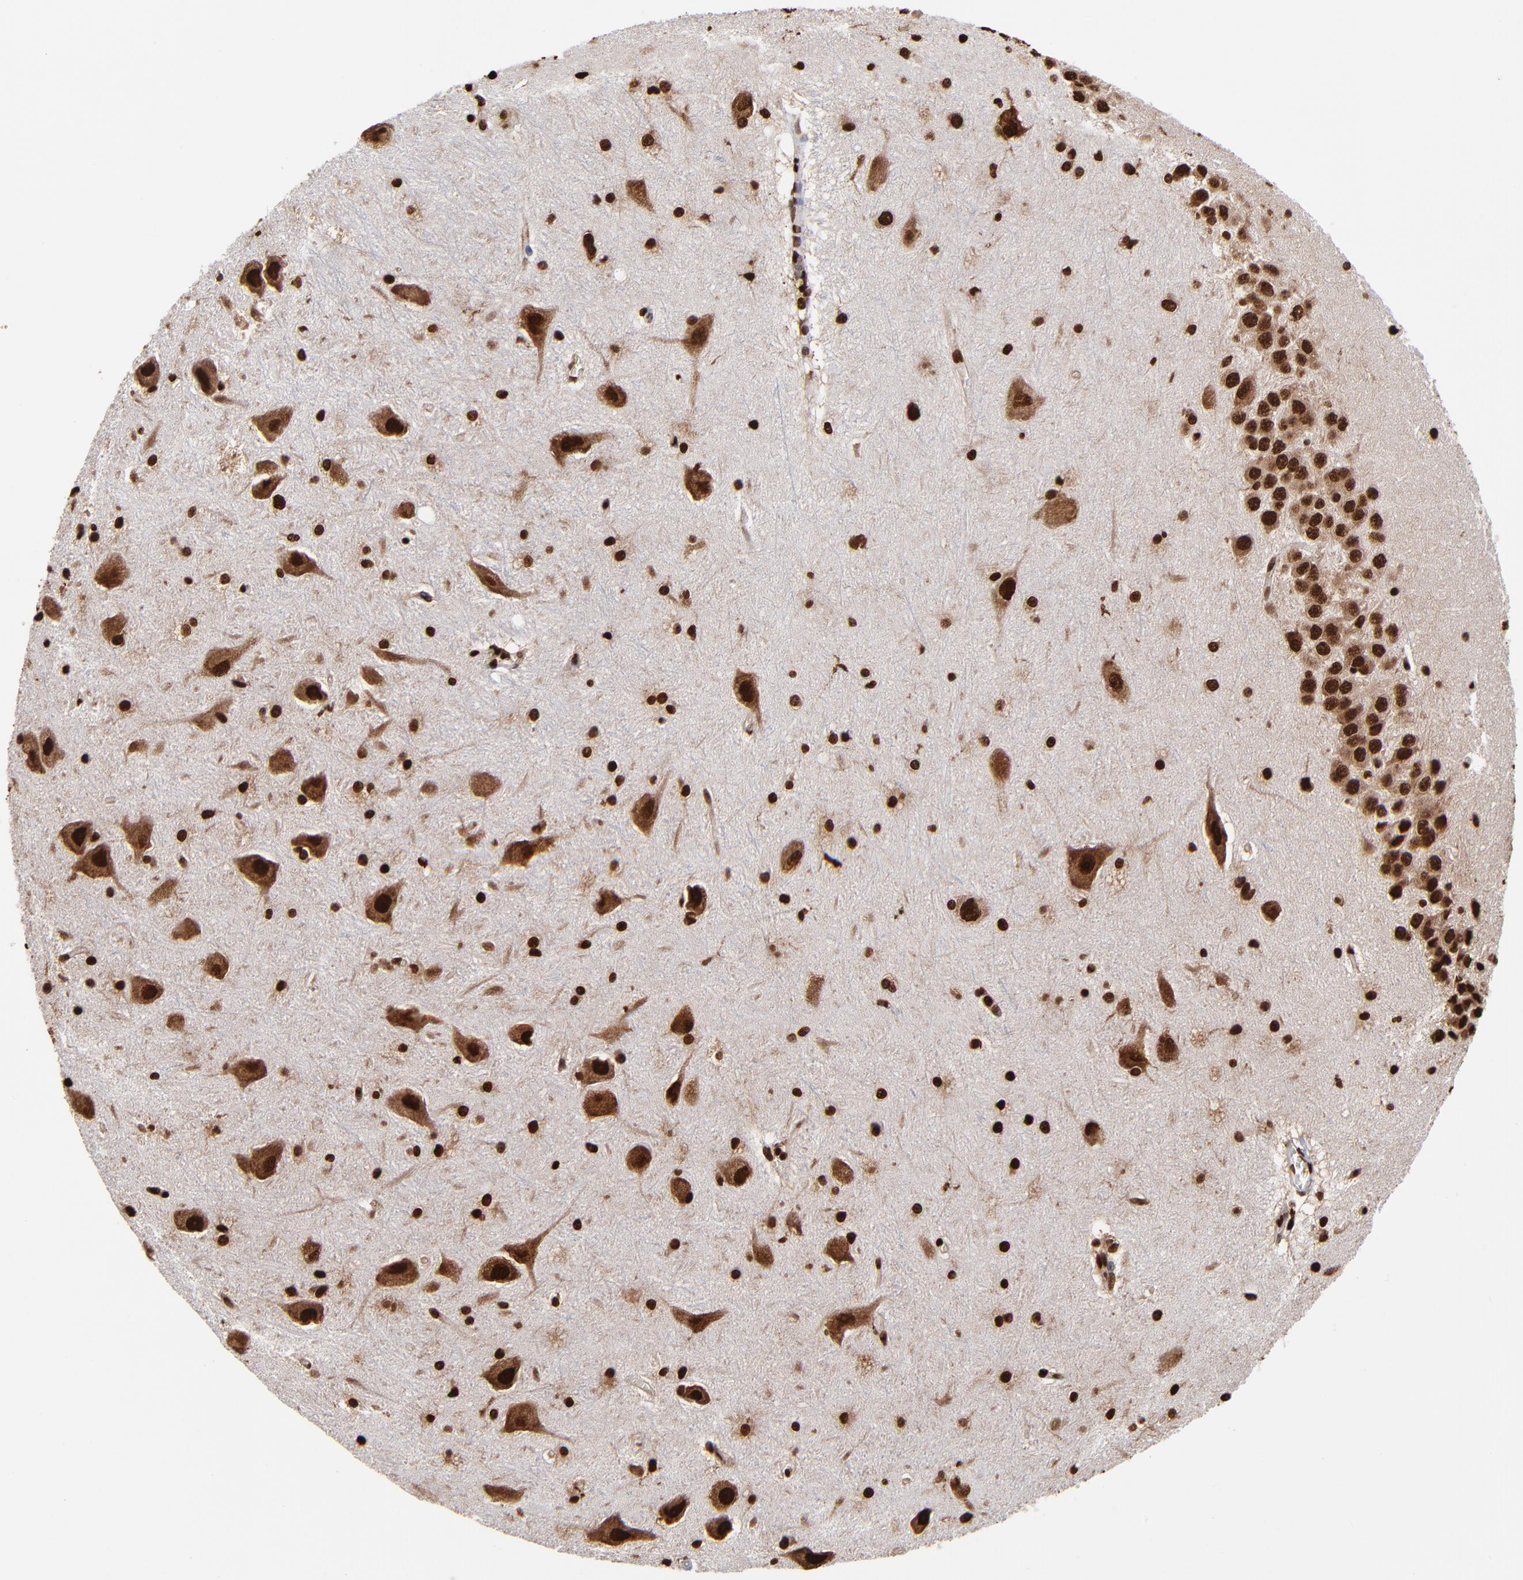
{"staining": {"intensity": "strong", "quantity": ">75%", "location": "nuclear"}, "tissue": "hippocampus", "cell_type": "Glial cells", "image_type": "normal", "snomed": [{"axis": "morphology", "description": "Normal tissue, NOS"}, {"axis": "topography", "description": "Hippocampus"}], "caption": "IHC of benign hippocampus exhibits high levels of strong nuclear staining in approximately >75% of glial cells.", "gene": "ZNF544", "patient": {"sex": "female", "age": 19}}